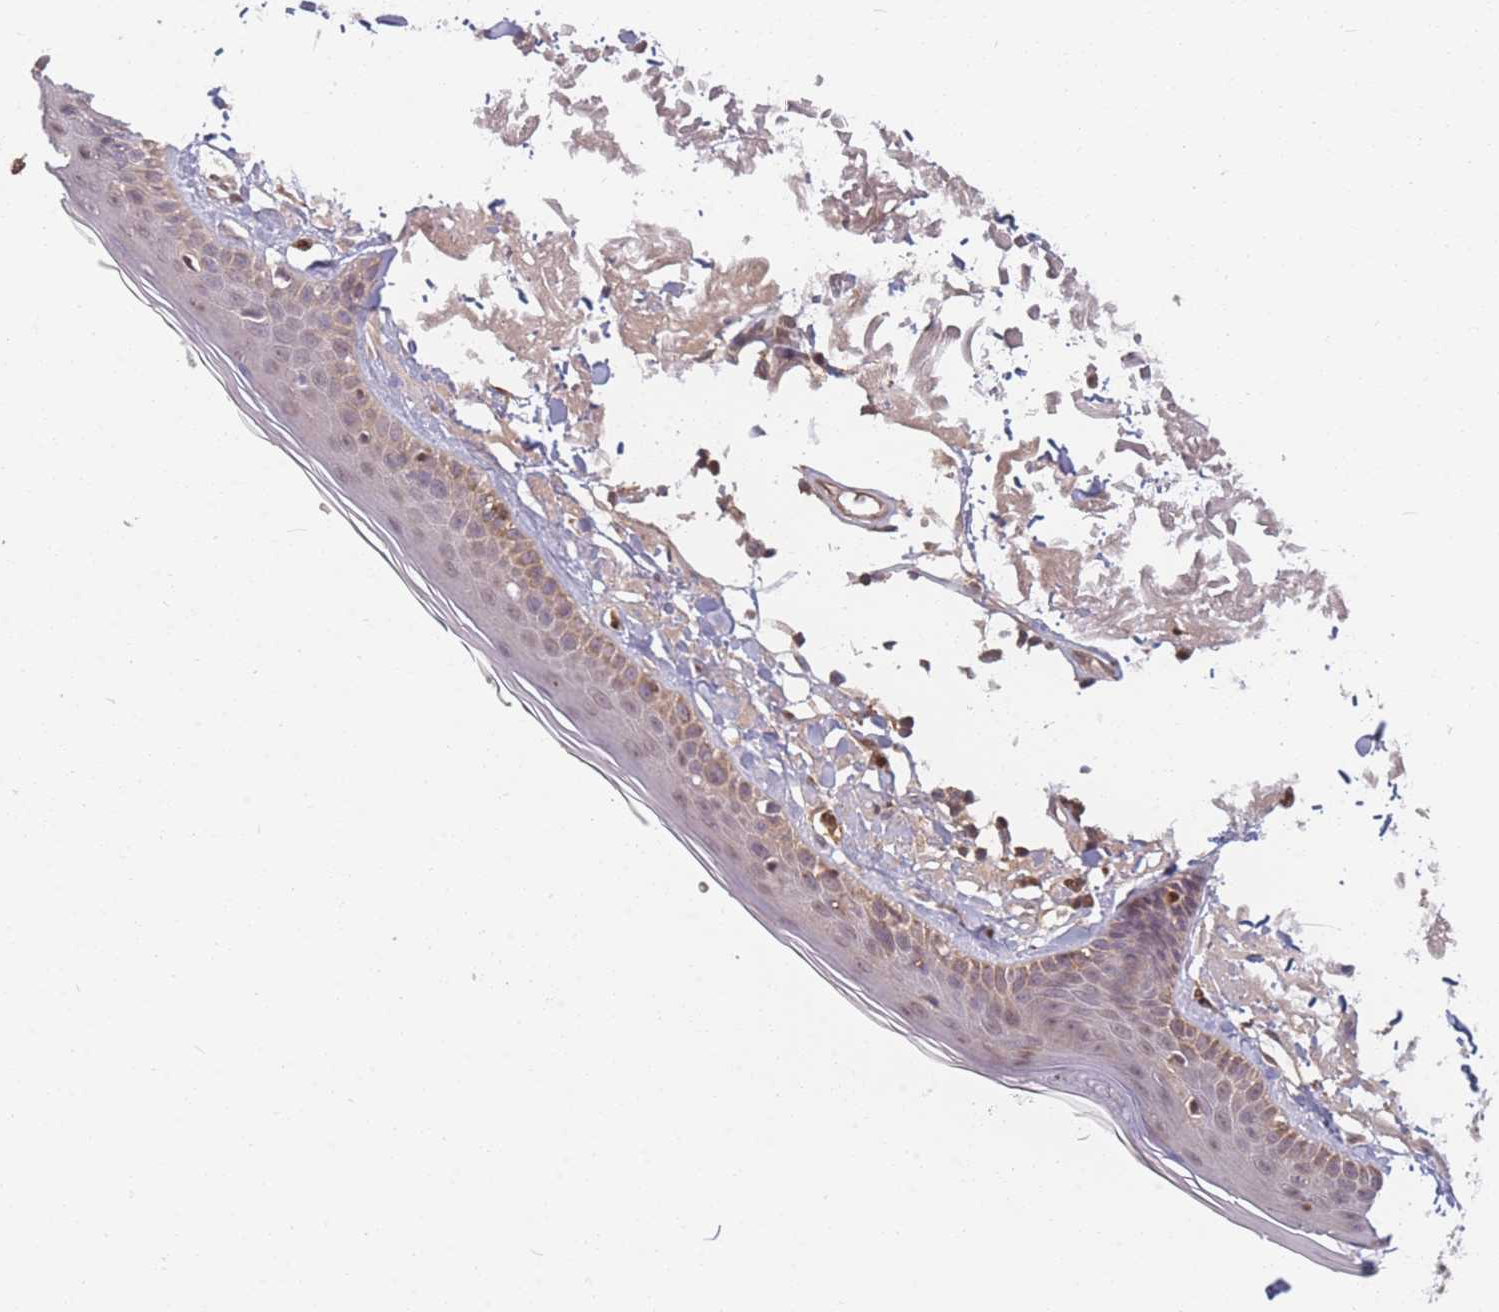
{"staining": {"intensity": "weak", "quantity": ">75%", "location": "cytoplasmic/membranous"}, "tissue": "skin", "cell_type": "Fibroblasts", "image_type": "normal", "snomed": [{"axis": "morphology", "description": "Normal tissue, NOS"}, {"axis": "topography", "description": "Skin"}, {"axis": "topography", "description": "Skeletal muscle"}], "caption": "Fibroblasts show weak cytoplasmic/membranous expression in approximately >75% of cells in unremarkable skin.", "gene": "FAM153A", "patient": {"sex": "male", "age": 83}}